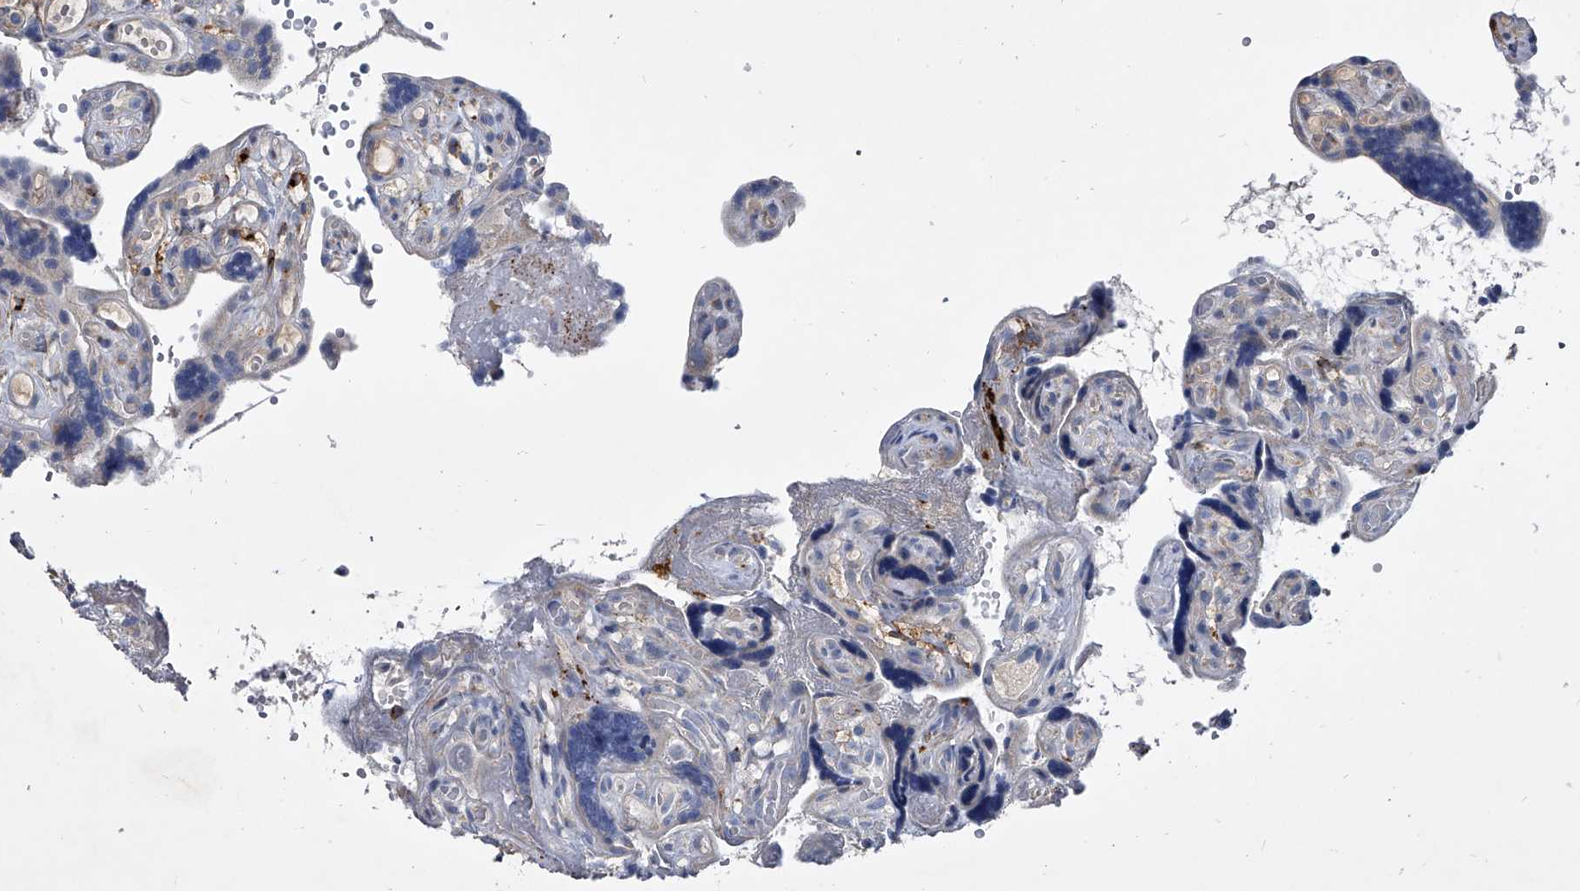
{"staining": {"intensity": "weak", "quantity": "25%-75%", "location": "cytoplasmic/membranous"}, "tissue": "placenta", "cell_type": "Decidual cells", "image_type": "normal", "snomed": [{"axis": "morphology", "description": "Normal tissue, NOS"}, {"axis": "topography", "description": "Placenta"}], "caption": "High-magnification brightfield microscopy of benign placenta stained with DAB (3,3'-diaminobenzidine) (brown) and counterstained with hematoxylin (blue). decidual cells exhibit weak cytoplasmic/membranous positivity is appreciated in approximately25%-75% of cells.", "gene": "SPP1", "patient": {"sex": "female", "age": 30}}